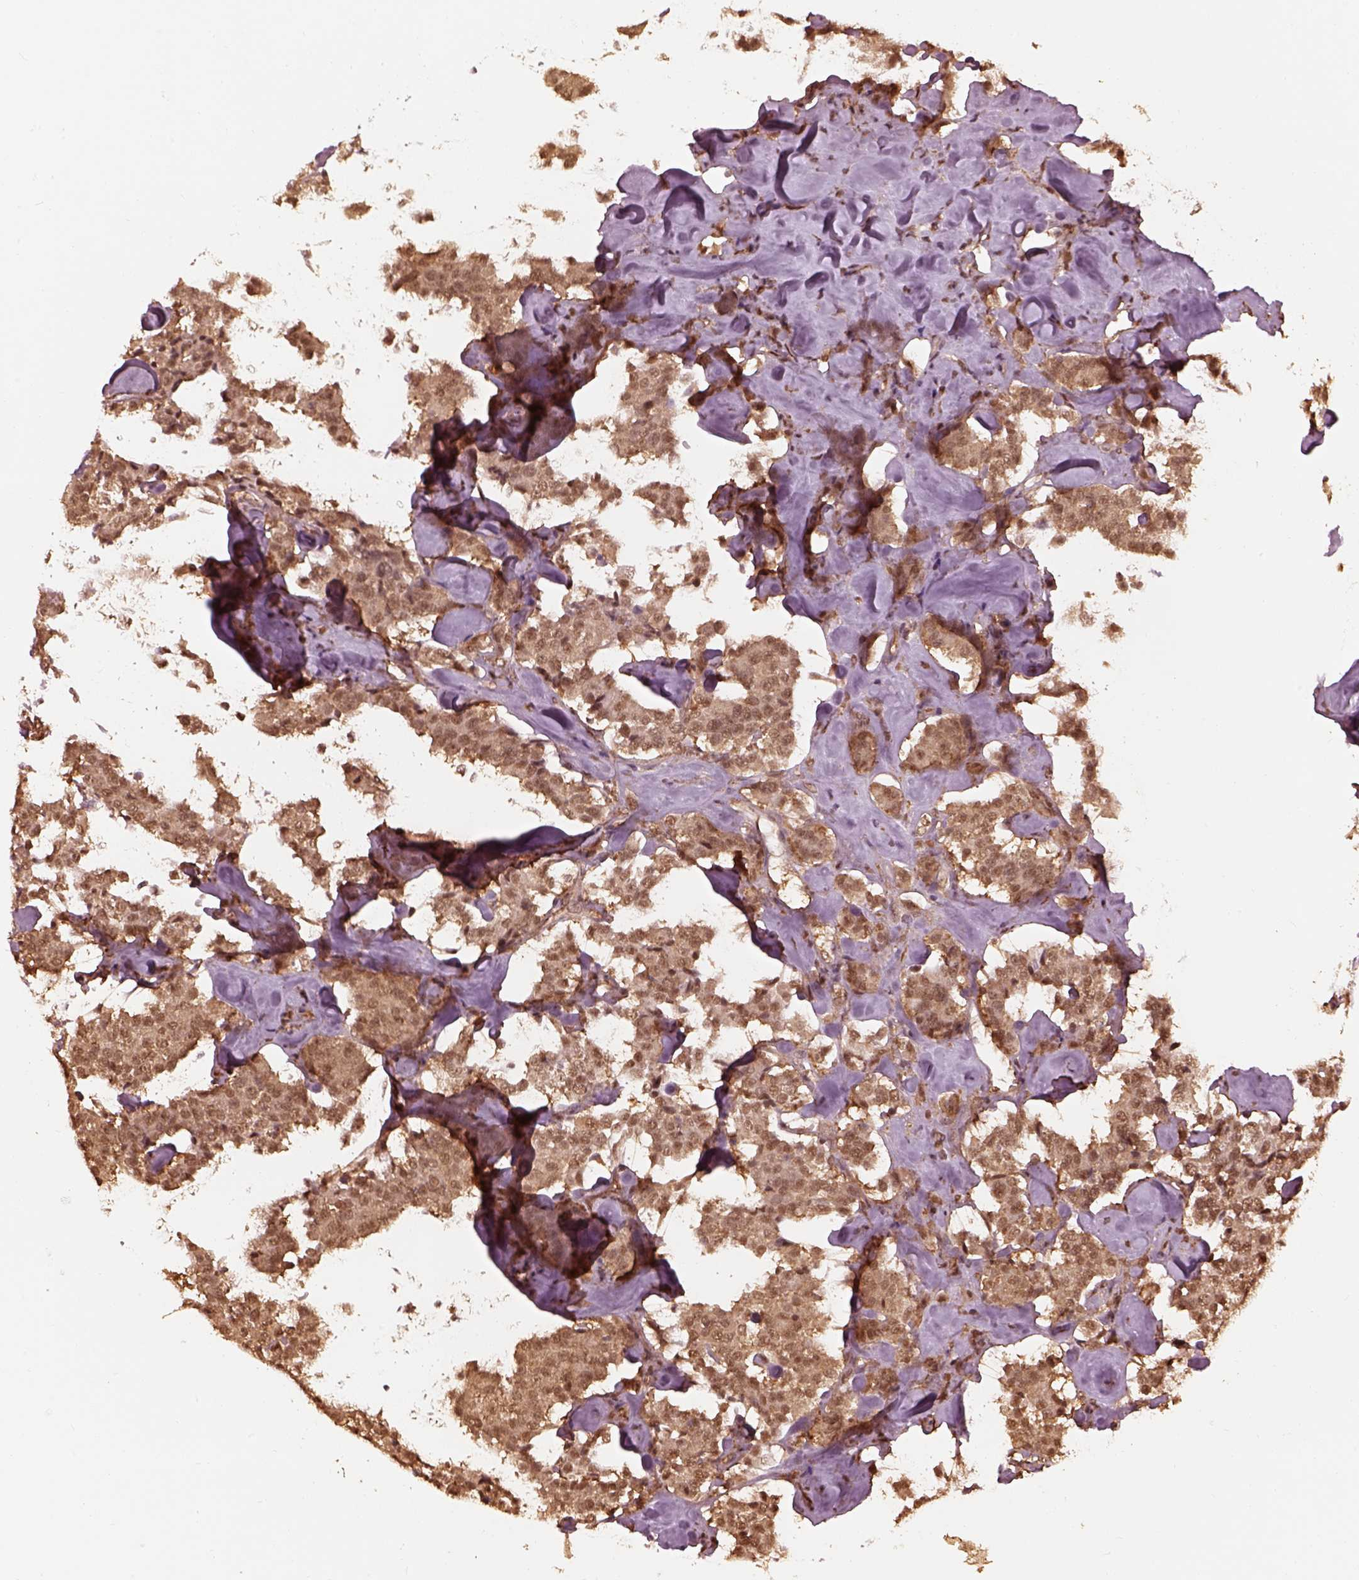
{"staining": {"intensity": "weak", "quantity": ">75%", "location": "cytoplasmic/membranous,nuclear"}, "tissue": "carcinoid", "cell_type": "Tumor cells", "image_type": "cancer", "snomed": [{"axis": "morphology", "description": "Carcinoid, malignant, NOS"}, {"axis": "topography", "description": "Pancreas"}], "caption": "Human carcinoid stained for a protein (brown) exhibits weak cytoplasmic/membranous and nuclear positive expression in approximately >75% of tumor cells.", "gene": "PSMC5", "patient": {"sex": "male", "age": 41}}